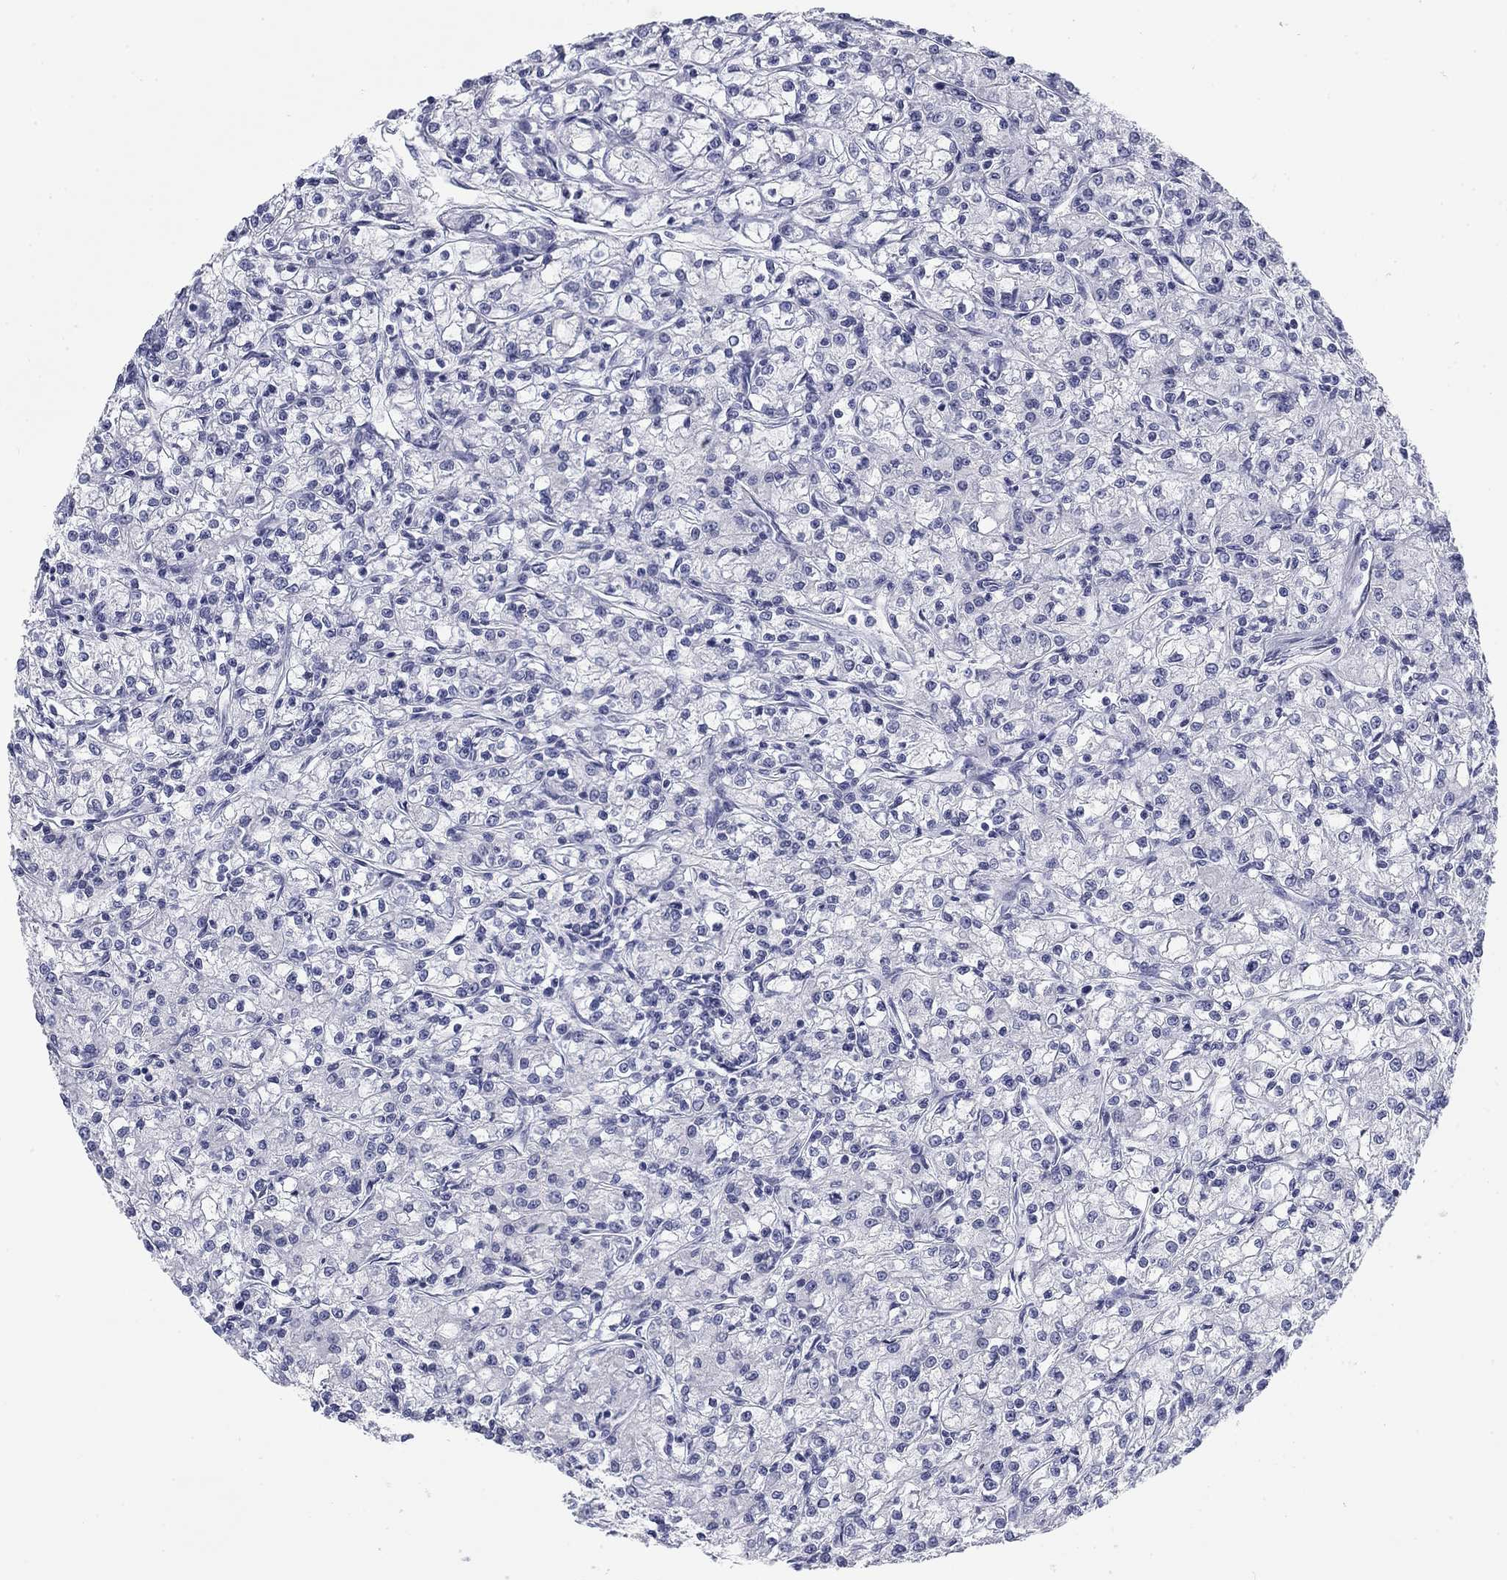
{"staining": {"intensity": "negative", "quantity": "none", "location": "none"}, "tissue": "renal cancer", "cell_type": "Tumor cells", "image_type": "cancer", "snomed": [{"axis": "morphology", "description": "Adenocarcinoma, NOS"}, {"axis": "topography", "description": "Kidney"}], "caption": "Immunohistochemical staining of adenocarcinoma (renal) displays no significant positivity in tumor cells.", "gene": "CALB1", "patient": {"sex": "female", "age": 59}}